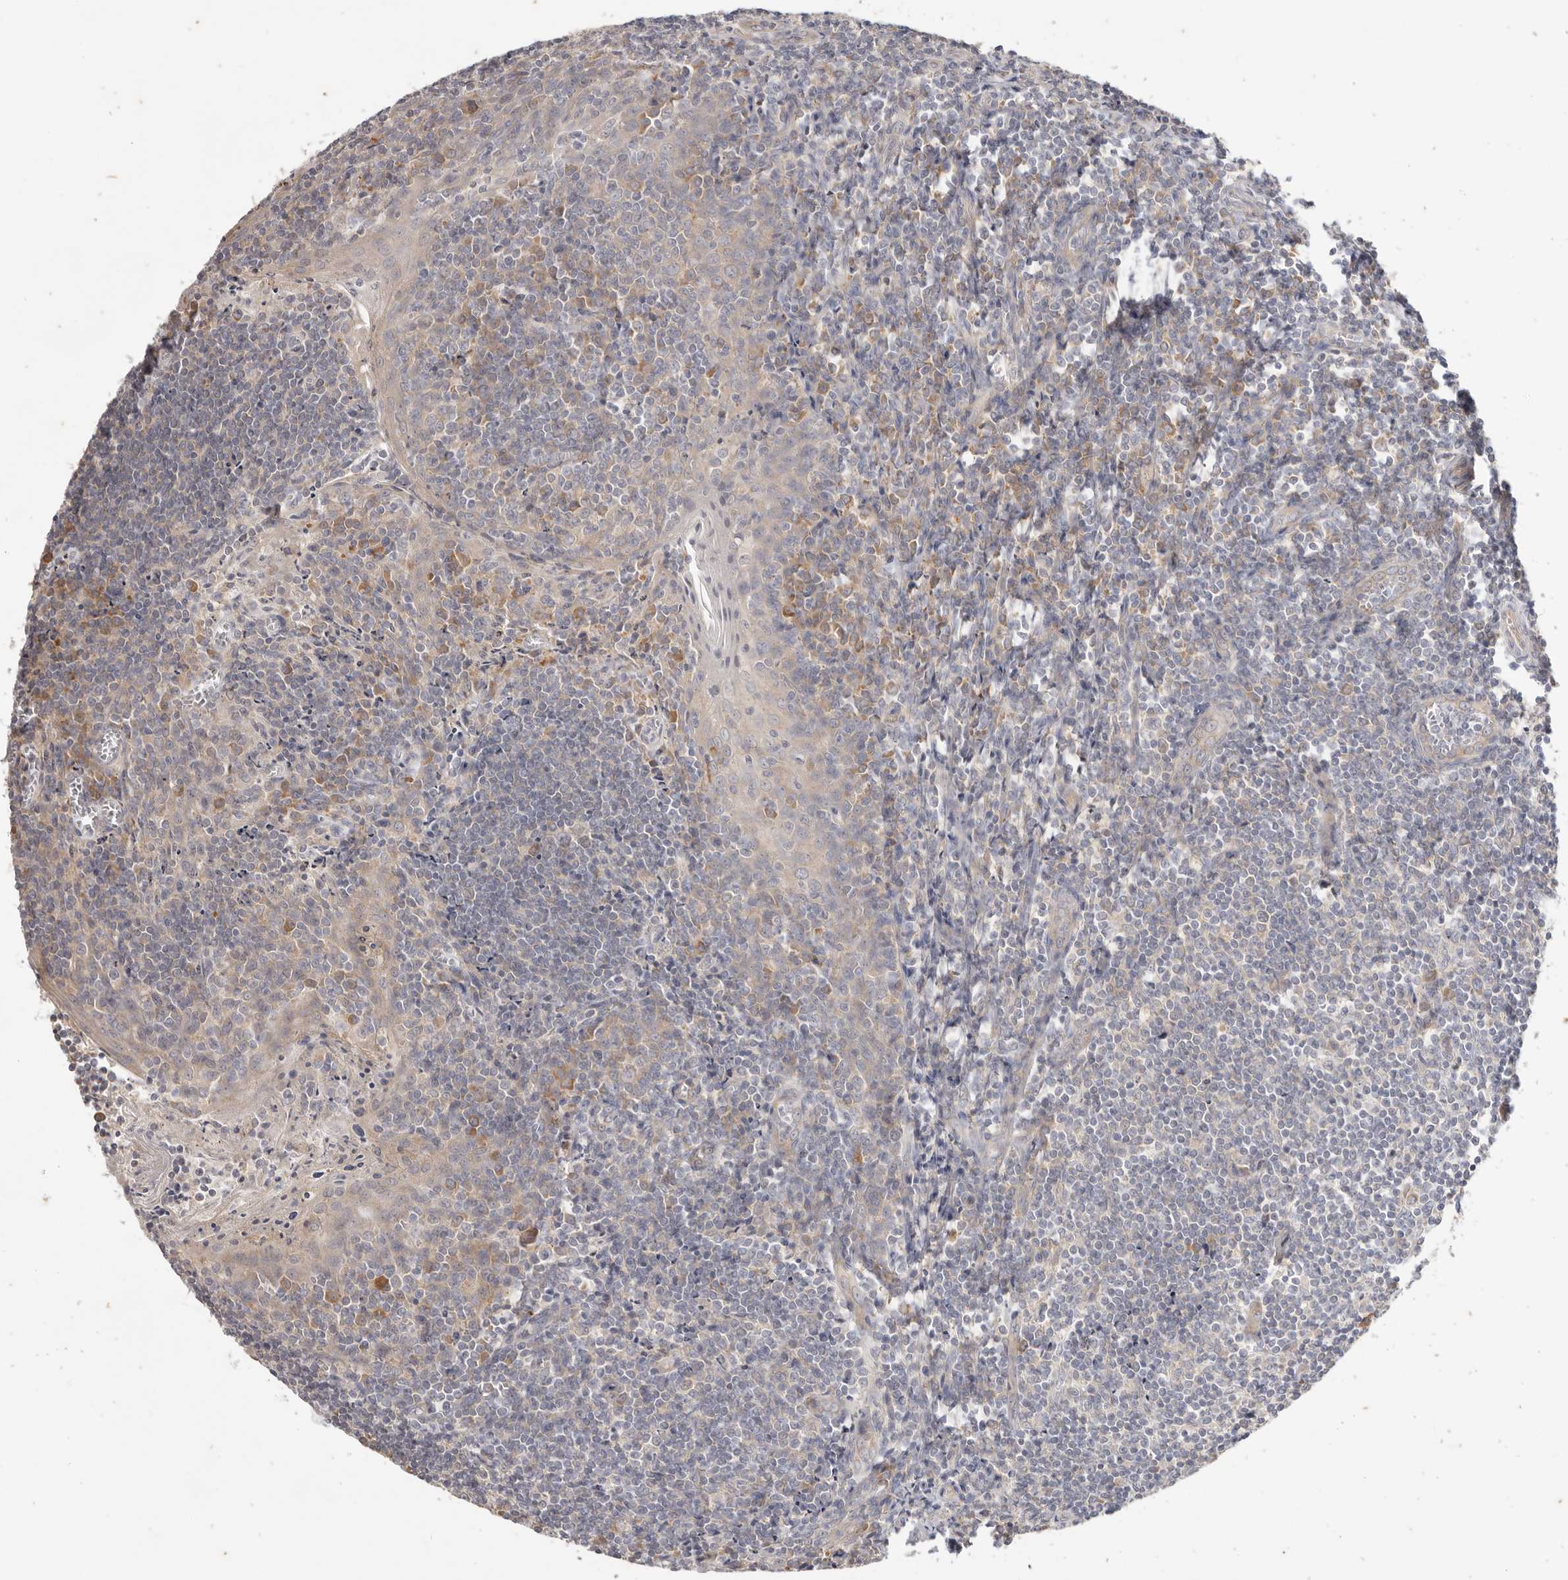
{"staining": {"intensity": "negative", "quantity": "none", "location": "none"}, "tissue": "tonsil", "cell_type": "Germinal center cells", "image_type": "normal", "snomed": [{"axis": "morphology", "description": "Normal tissue, NOS"}, {"axis": "topography", "description": "Tonsil"}], "caption": "Immunohistochemistry (IHC) image of normal human tonsil stained for a protein (brown), which exhibits no positivity in germinal center cells.", "gene": "WDR77", "patient": {"sex": "male", "age": 27}}